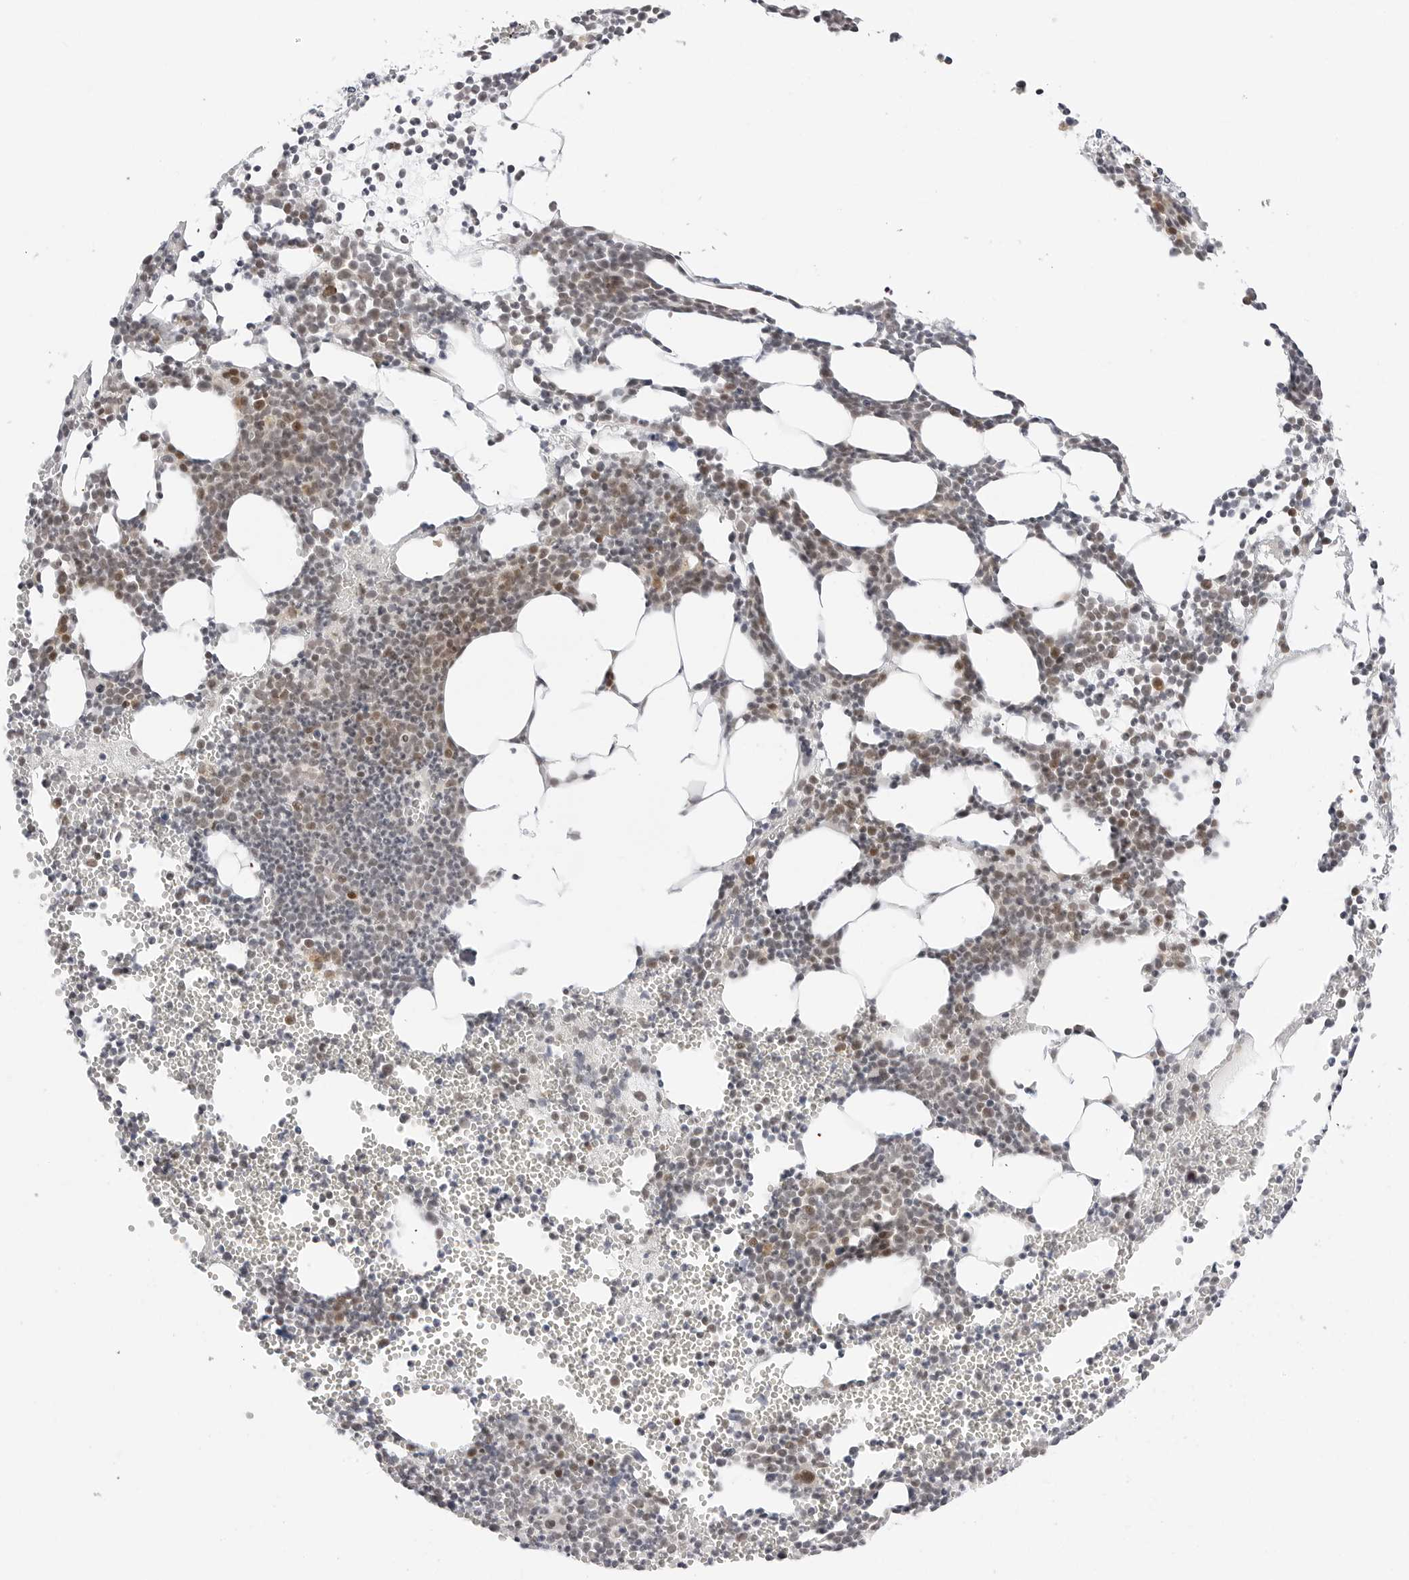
{"staining": {"intensity": "moderate", "quantity": "<25%", "location": "nuclear"}, "tissue": "bone marrow", "cell_type": "Hematopoietic cells", "image_type": "normal", "snomed": [{"axis": "morphology", "description": "Normal tissue, NOS"}, {"axis": "topography", "description": "Bone marrow"}], "caption": "A brown stain labels moderate nuclear staining of a protein in hematopoietic cells of normal human bone marrow. (IHC, brightfield microscopy, high magnification).", "gene": "PPP2R5C", "patient": {"sex": "female", "age": 67}}